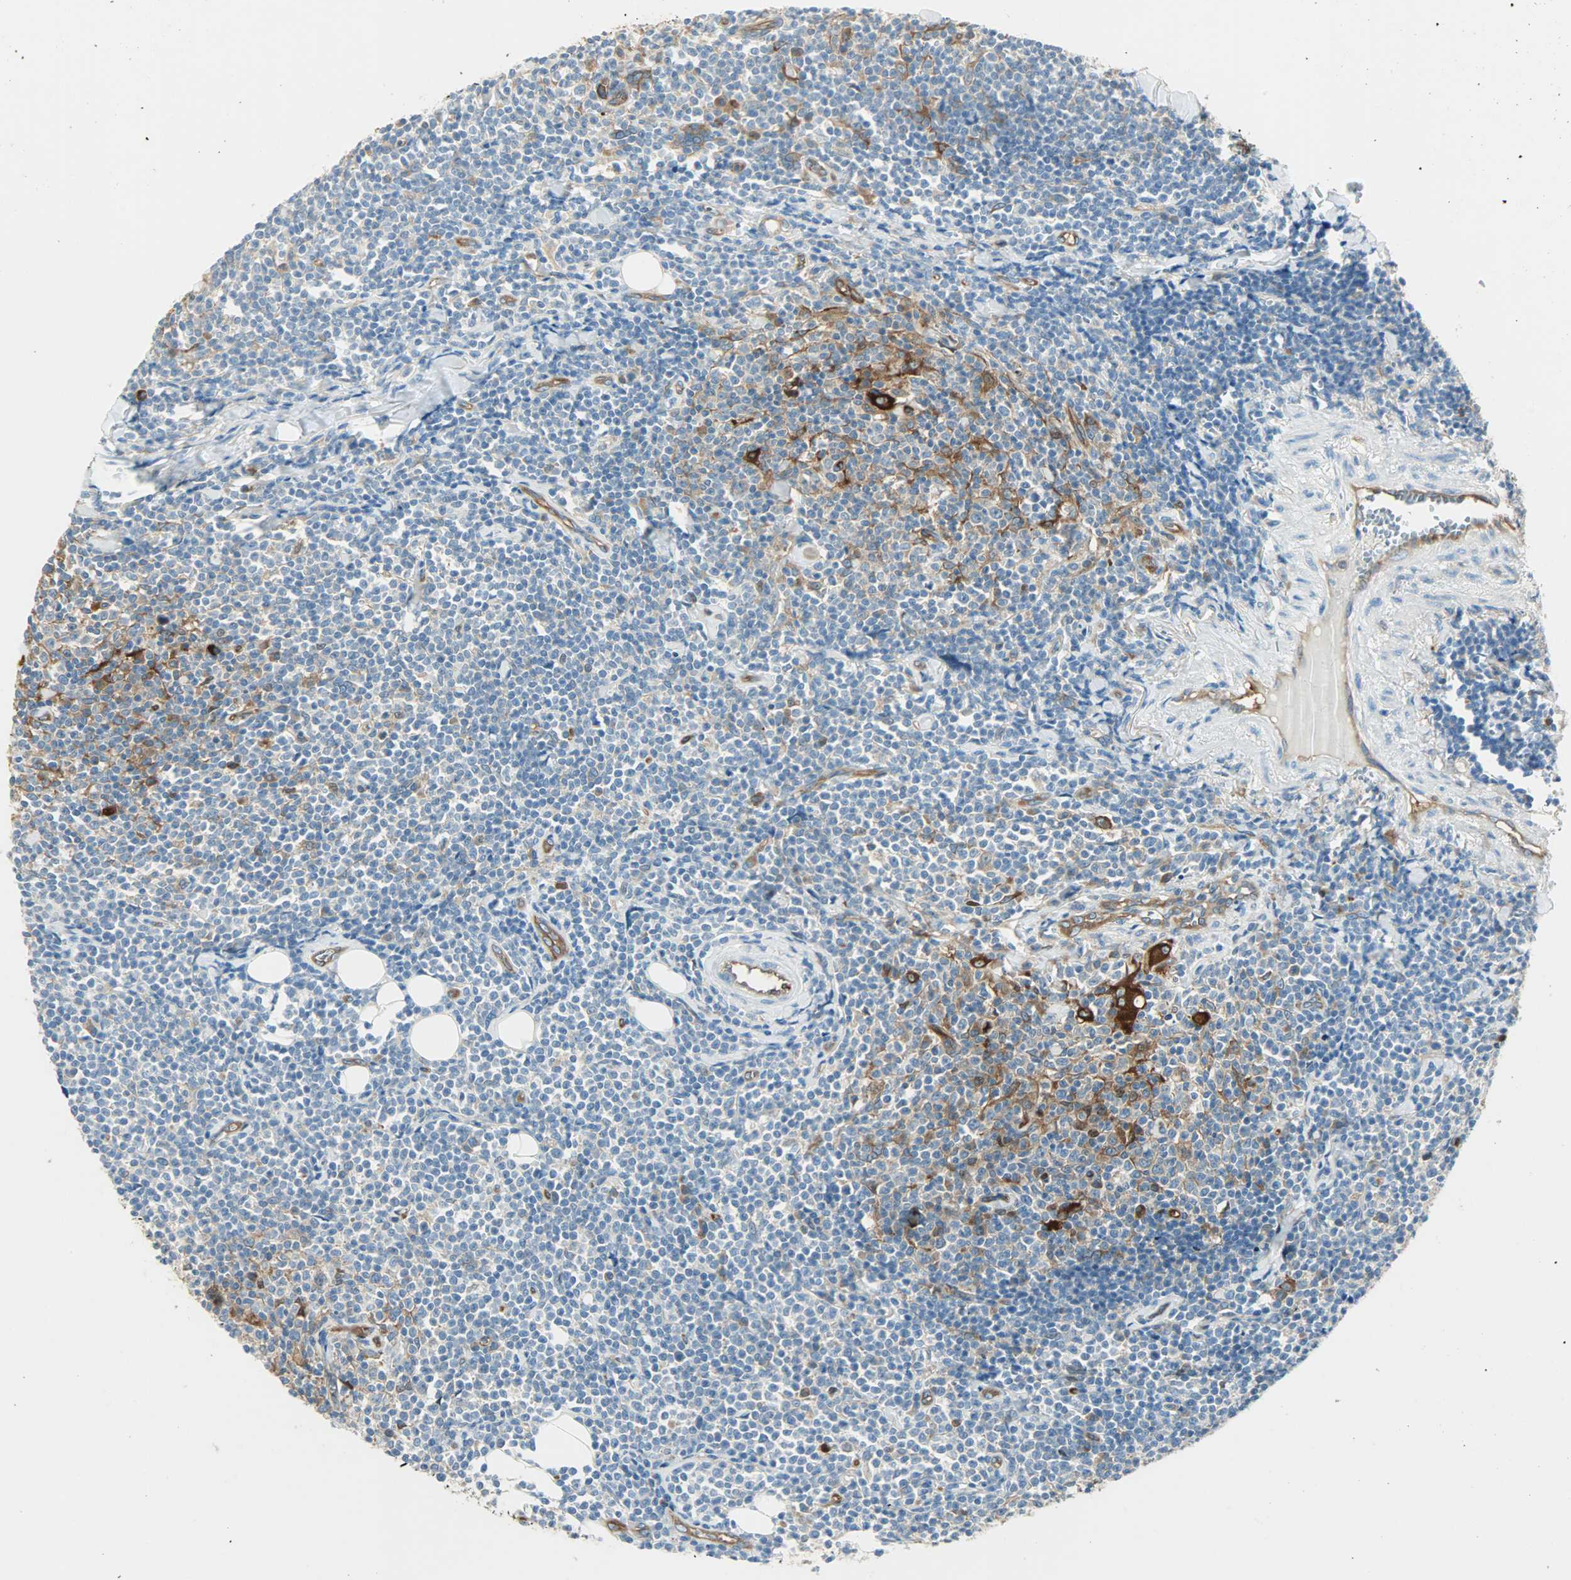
{"staining": {"intensity": "moderate", "quantity": "<25%", "location": "cytoplasmic/membranous"}, "tissue": "lymphoma", "cell_type": "Tumor cells", "image_type": "cancer", "snomed": [{"axis": "morphology", "description": "Malignant lymphoma, non-Hodgkin's type, Low grade"}, {"axis": "topography", "description": "Soft tissue"}], "caption": "Malignant lymphoma, non-Hodgkin's type (low-grade) stained with a brown dye exhibits moderate cytoplasmic/membranous positive staining in about <25% of tumor cells.", "gene": "WARS1", "patient": {"sex": "male", "age": 92}}